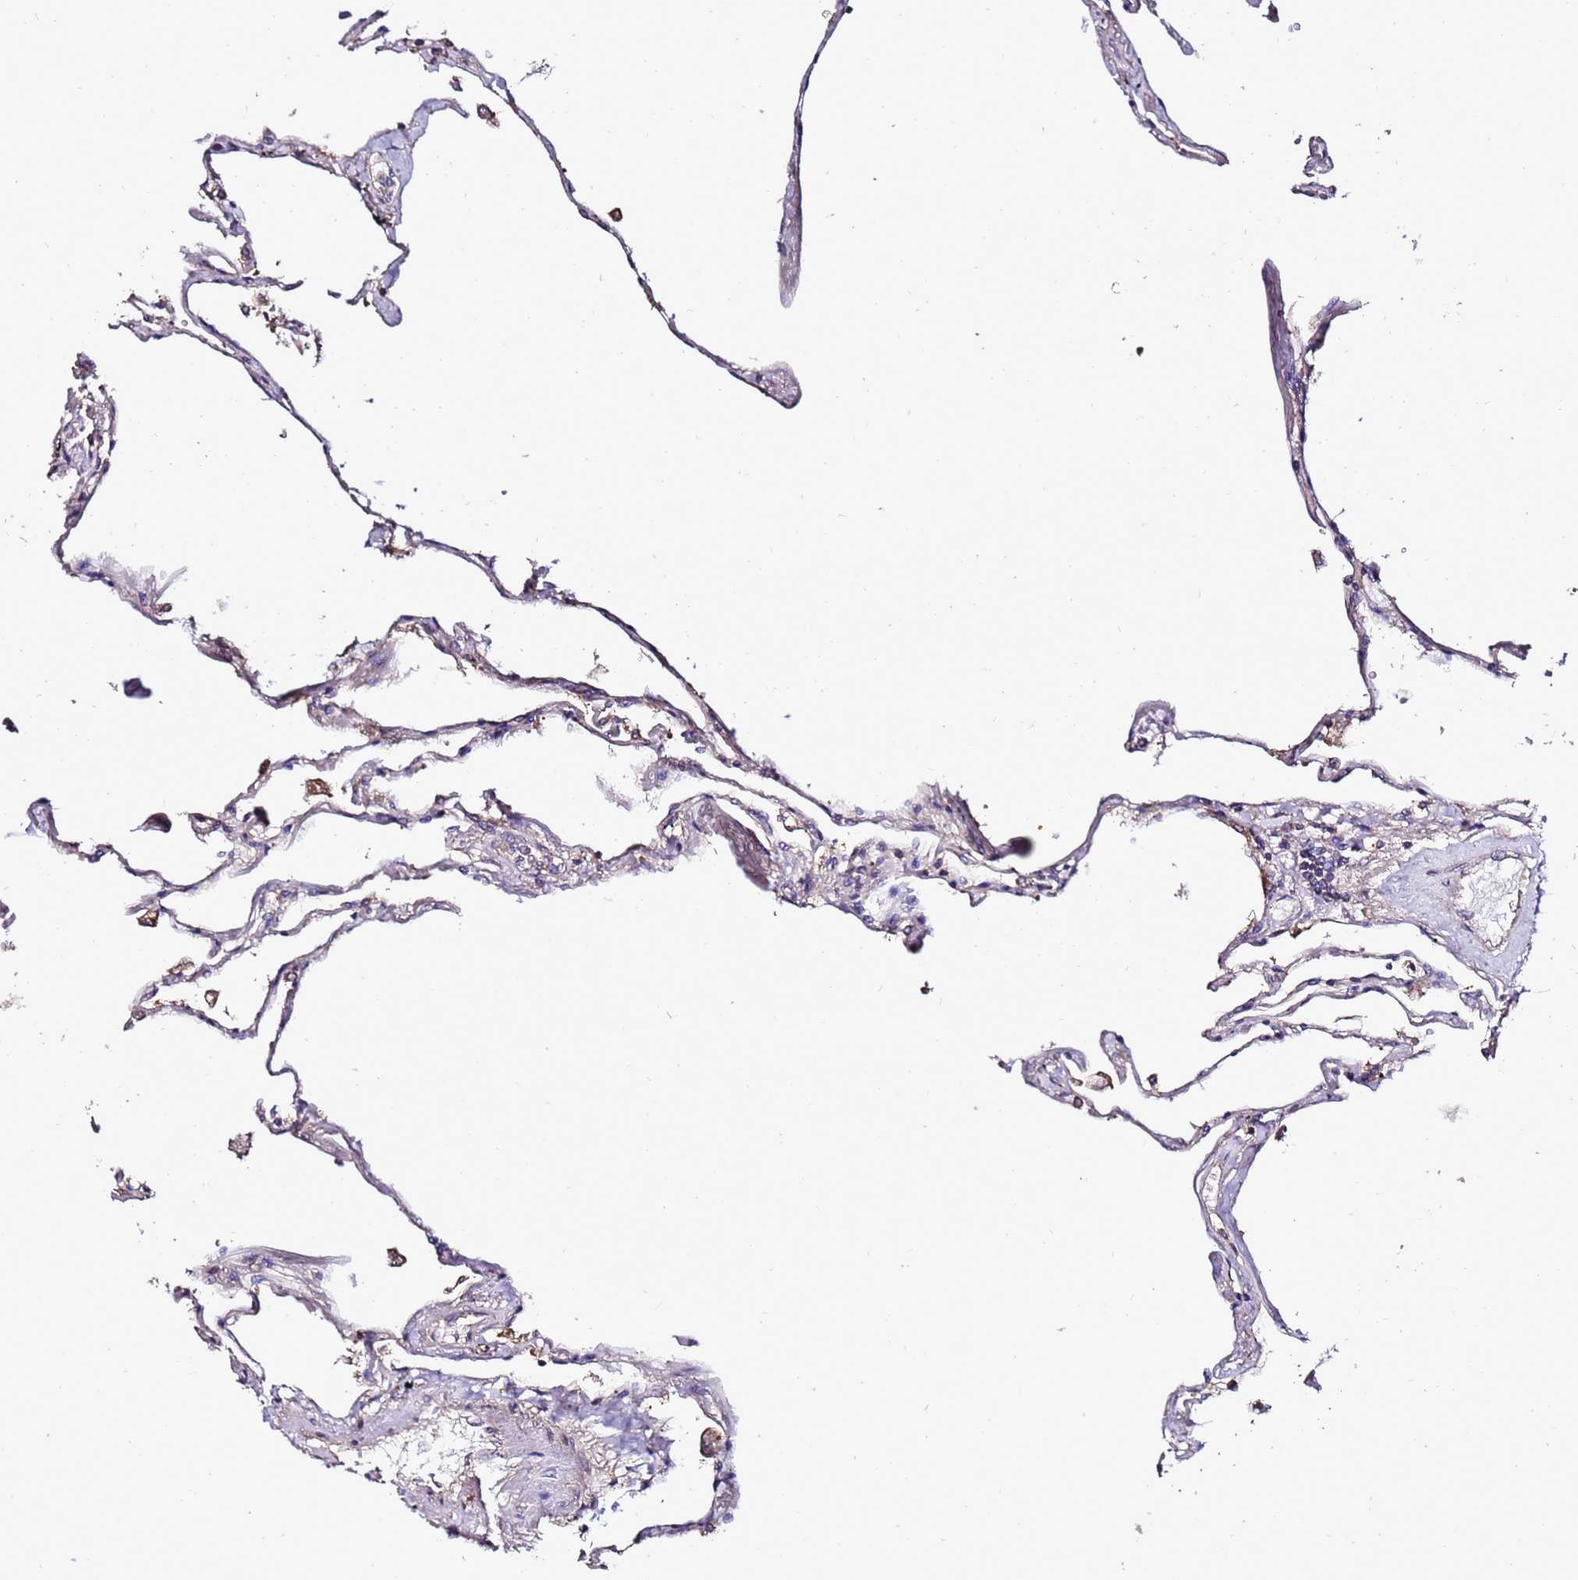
{"staining": {"intensity": "moderate", "quantity": "<25%", "location": "cytoplasmic/membranous"}, "tissue": "lung", "cell_type": "Alveolar cells", "image_type": "normal", "snomed": [{"axis": "morphology", "description": "Normal tissue, NOS"}, {"axis": "topography", "description": "Lung"}], "caption": "Protein staining demonstrates moderate cytoplasmic/membranous staining in approximately <25% of alveolar cells in benign lung.", "gene": "ZNF329", "patient": {"sex": "female", "age": 67}}